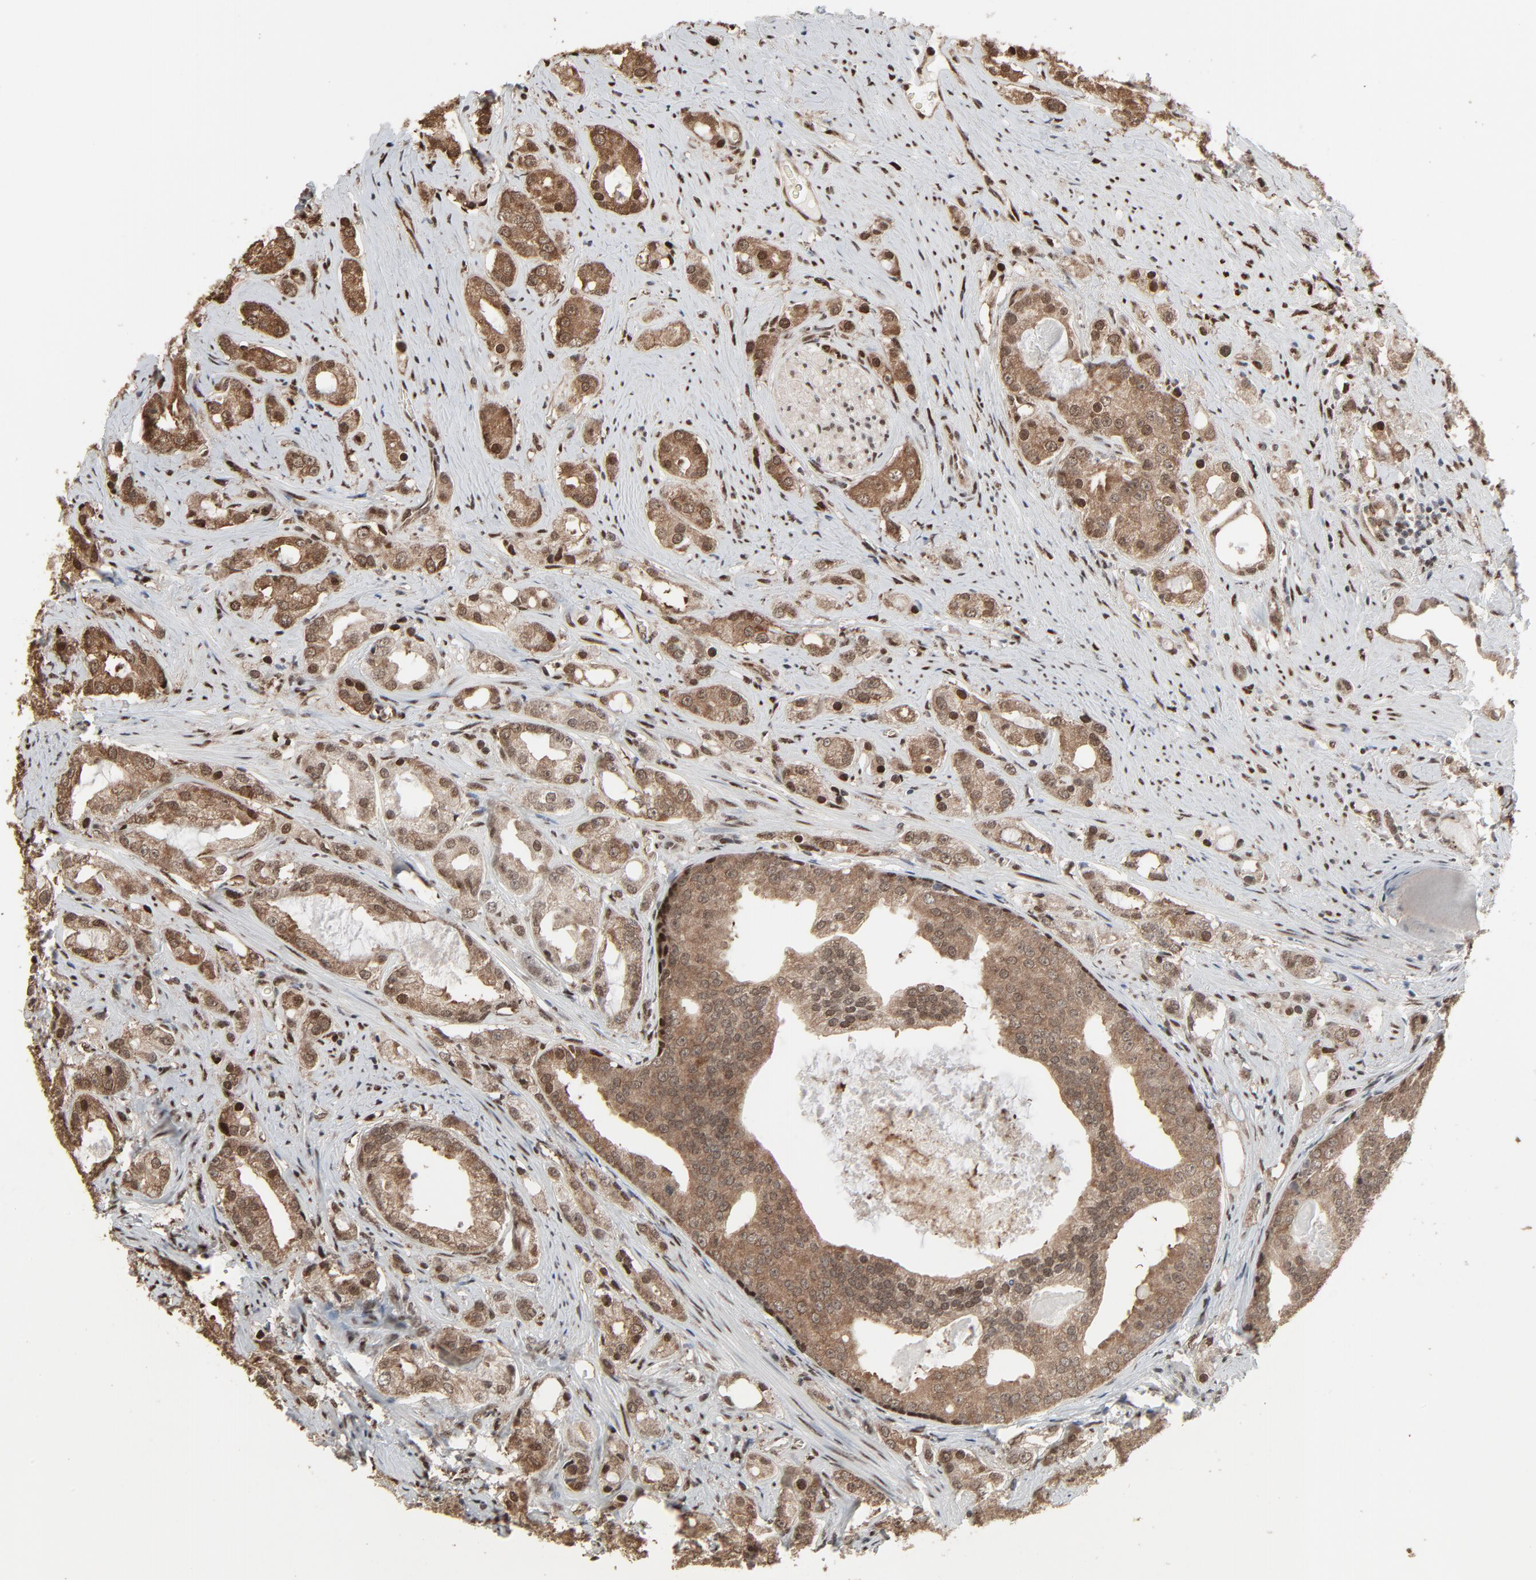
{"staining": {"intensity": "strong", "quantity": ">75%", "location": "cytoplasmic/membranous,nuclear"}, "tissue": "prostate cancer", "cell_type": "Tumor cells", "image_type": "cancer", "snomed": [{"axis": "morphology", "description": "Adenocarcinoma, High grade"}, {"axis": "topography", "description": "Prostate"}], "caption": "Approximately >75% of tumor cells in prostate cancer exhibit strong cytoplasmic/membranous and nuclear protein expression as visualized by brown immunohistochemical staining.", "gene": "MEIS2", "patient": {"sex": "male", "age": 68}}